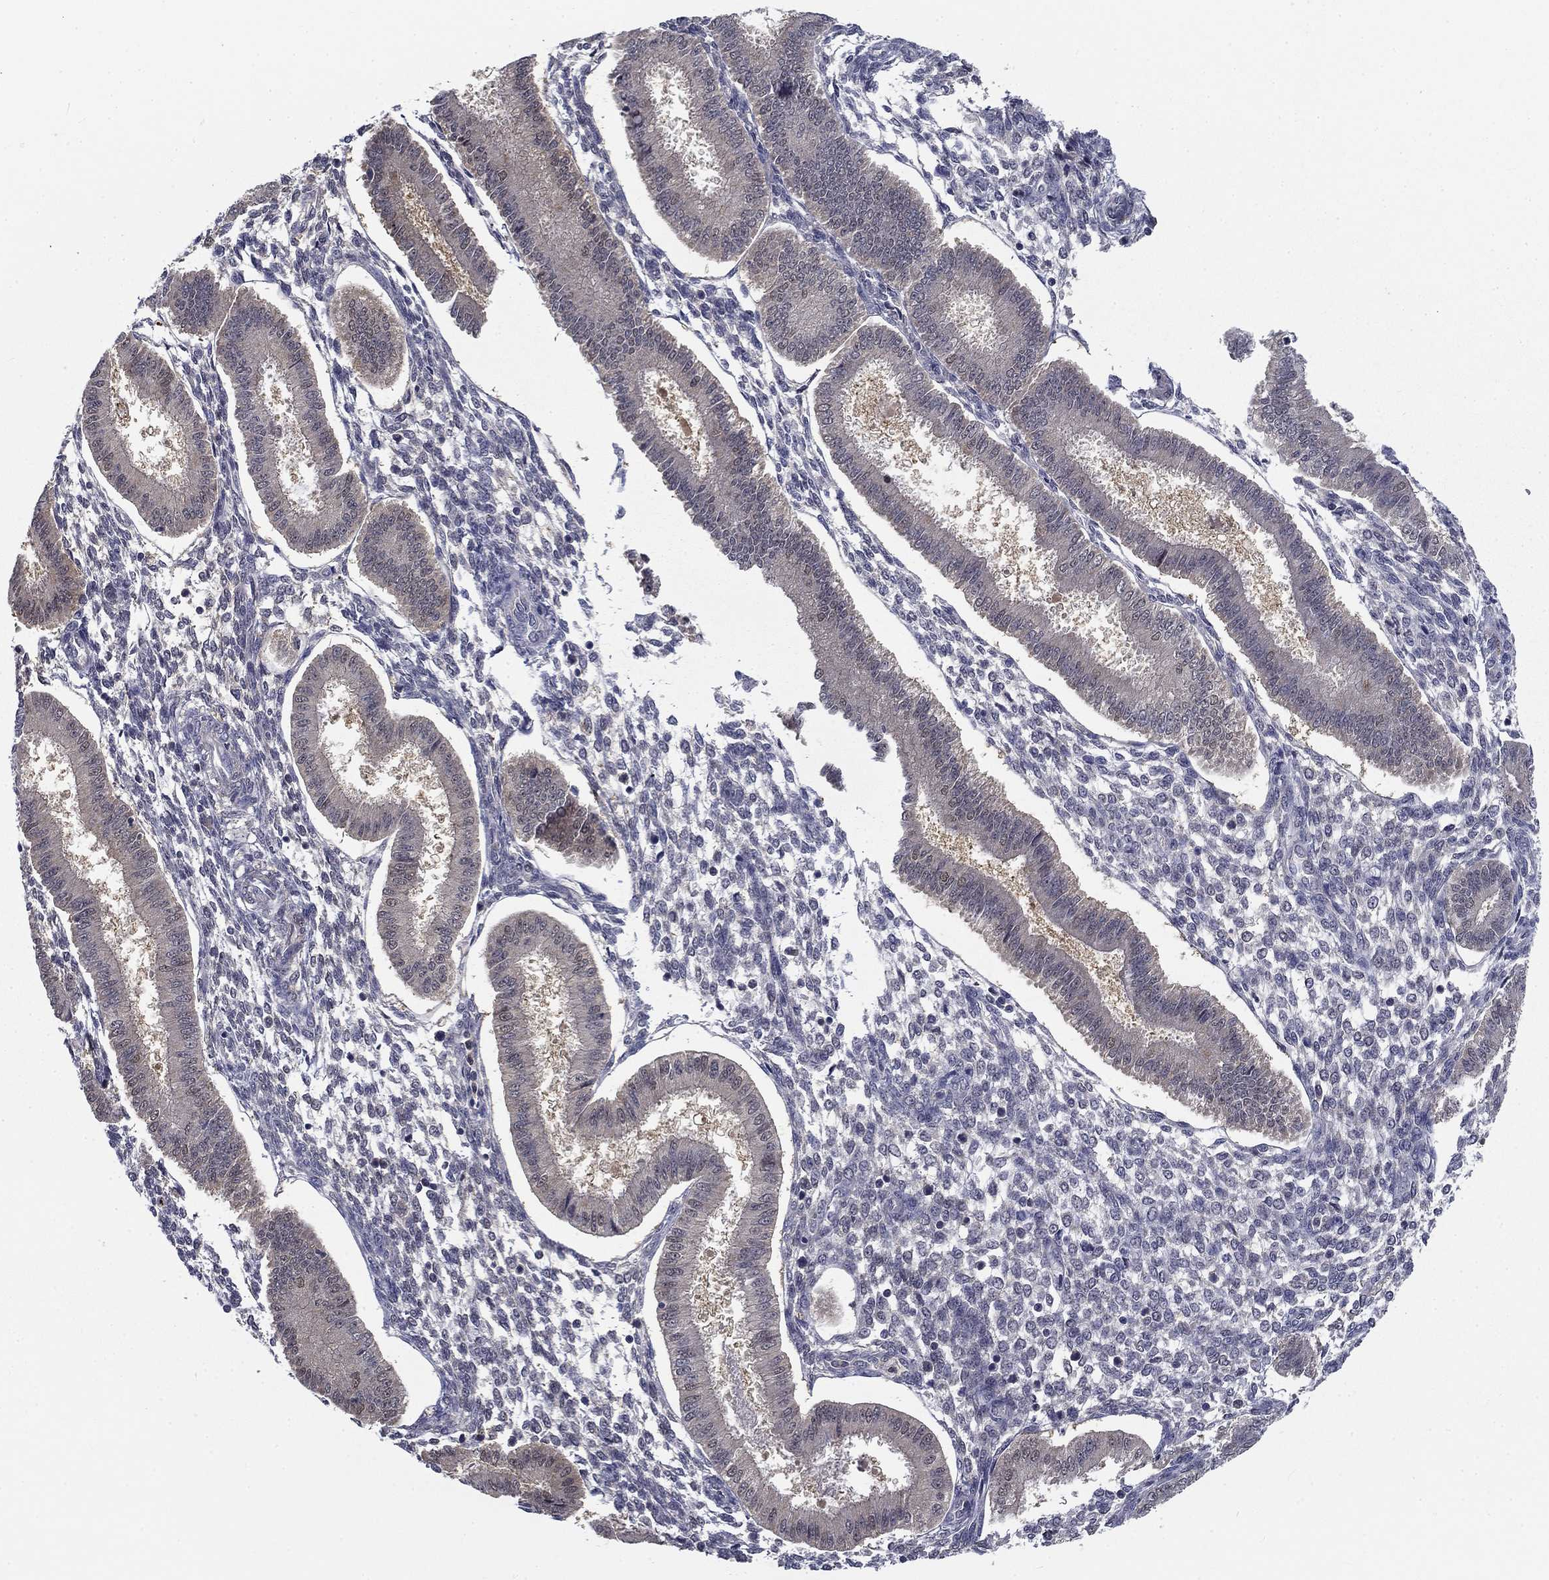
{"staining": {"intensity": "negative", "quantity": "none", "location": "none"}, "tissue": "endometrium", "cell_type": "Cells in endometrial stroma", "image_type": "normal", "snomed": [{"axis": "morphology", "description": "Normal tissue, NOS"}, {"axis": "topography", "description": "Endometrium"}], "caption": "High power microscopy histopathology image of an immunohistochemistry (IHC) histopathology image of benign endometrium, revealing no significant staining in cells in endometrial stroma.", "gene": "NIT2", "patient": {"sex": "female", "age": 43}}